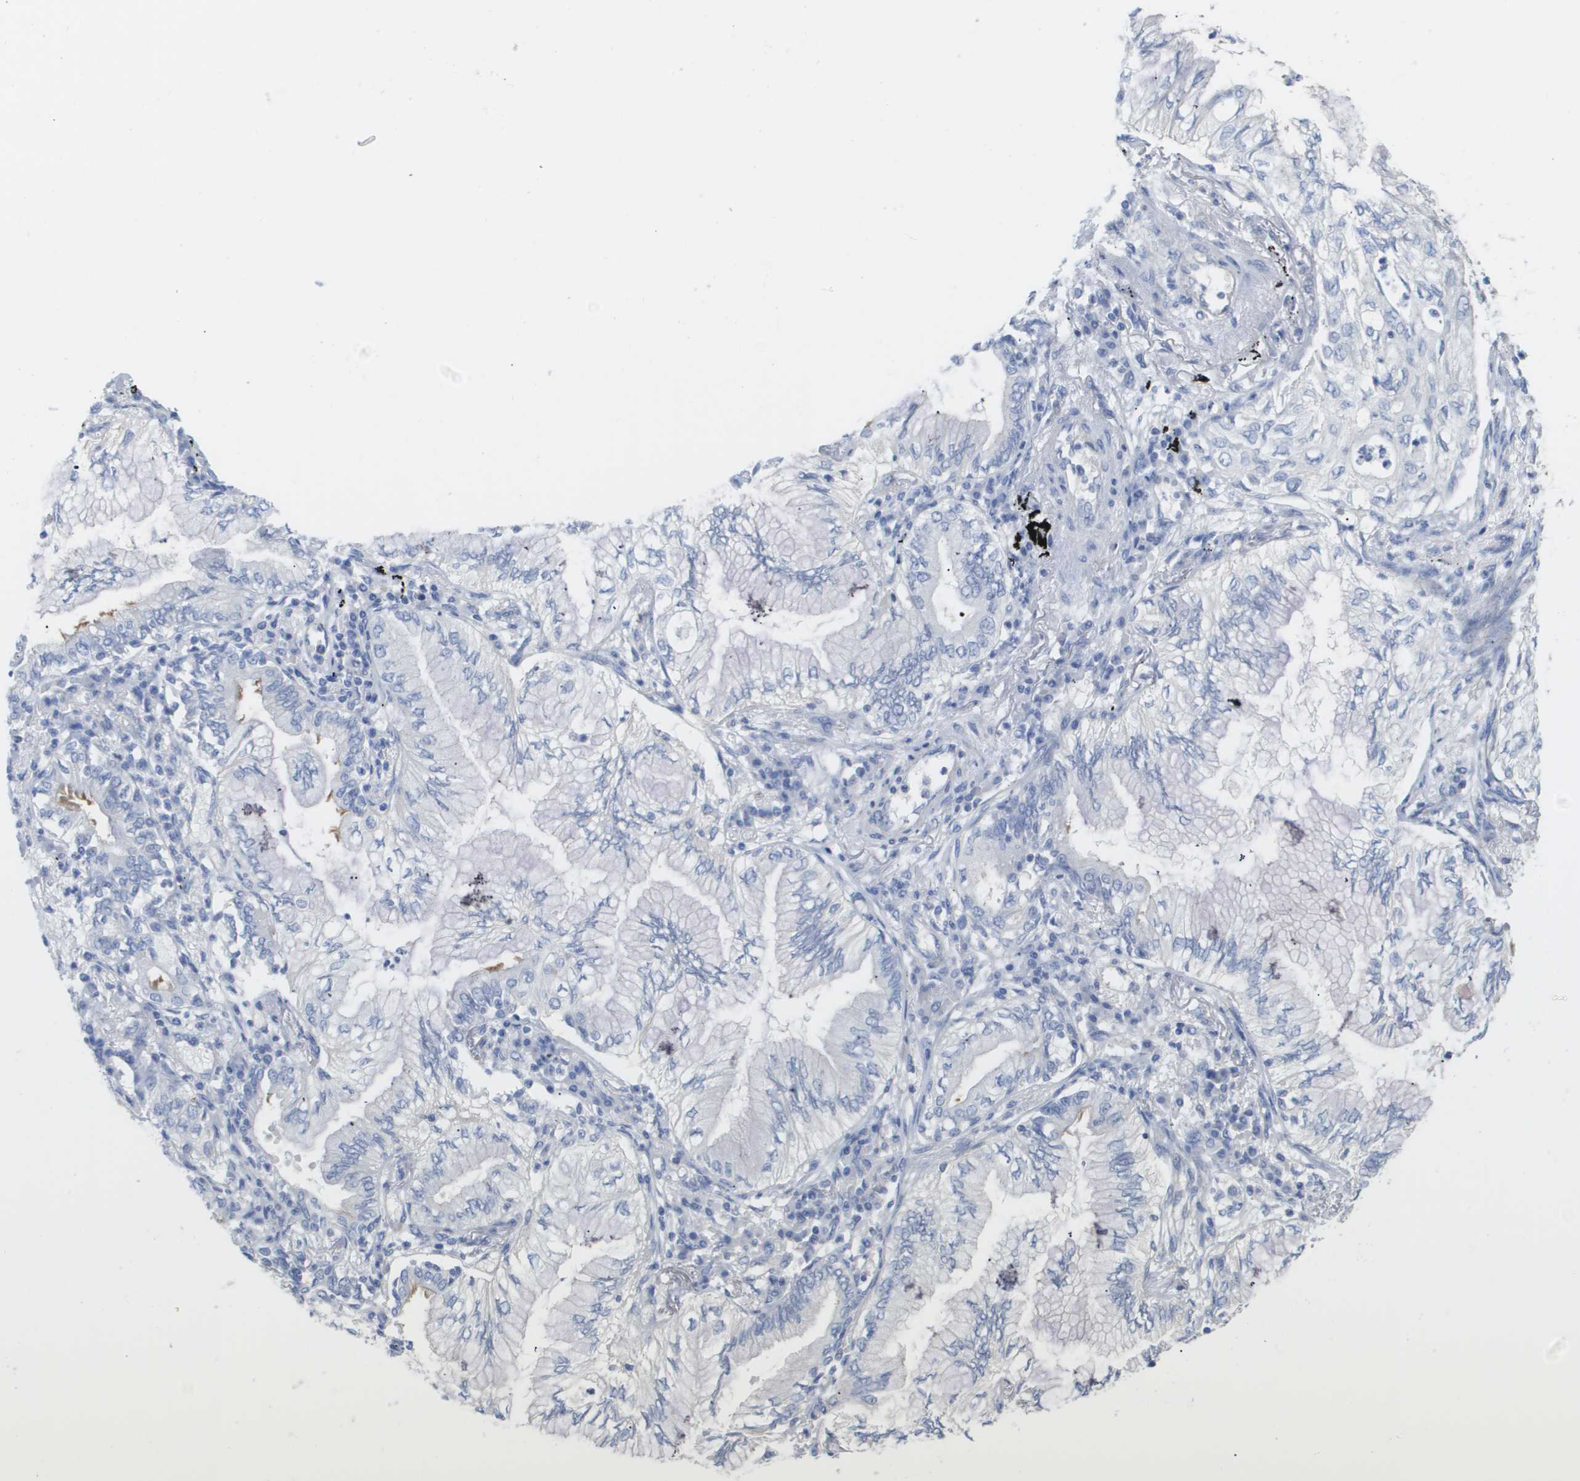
{"staining": {"intensity": "negative", "quantity": "none", "location": "none"}, "tissue": "lung cancer", "cell_type": "Tumor cells", "image_type": "cancer", "snomed": [{"axis": "morphology", "description": "Normal tissue, NOS"}, {"axis": "morphology", "description": "Adenocarcinoma, NOS"}, {"axis": "topography", "description": "Bronchus"}, {"axis": "topography", "description": "Lung"}], "caption": "Immunohistochemistry (IHC) image of human lung cancer stained for a protein (brown), which shows no positivity in tumor cells.", "gene": "MYL3", "patient": {"sex": "female", "age": 70}}